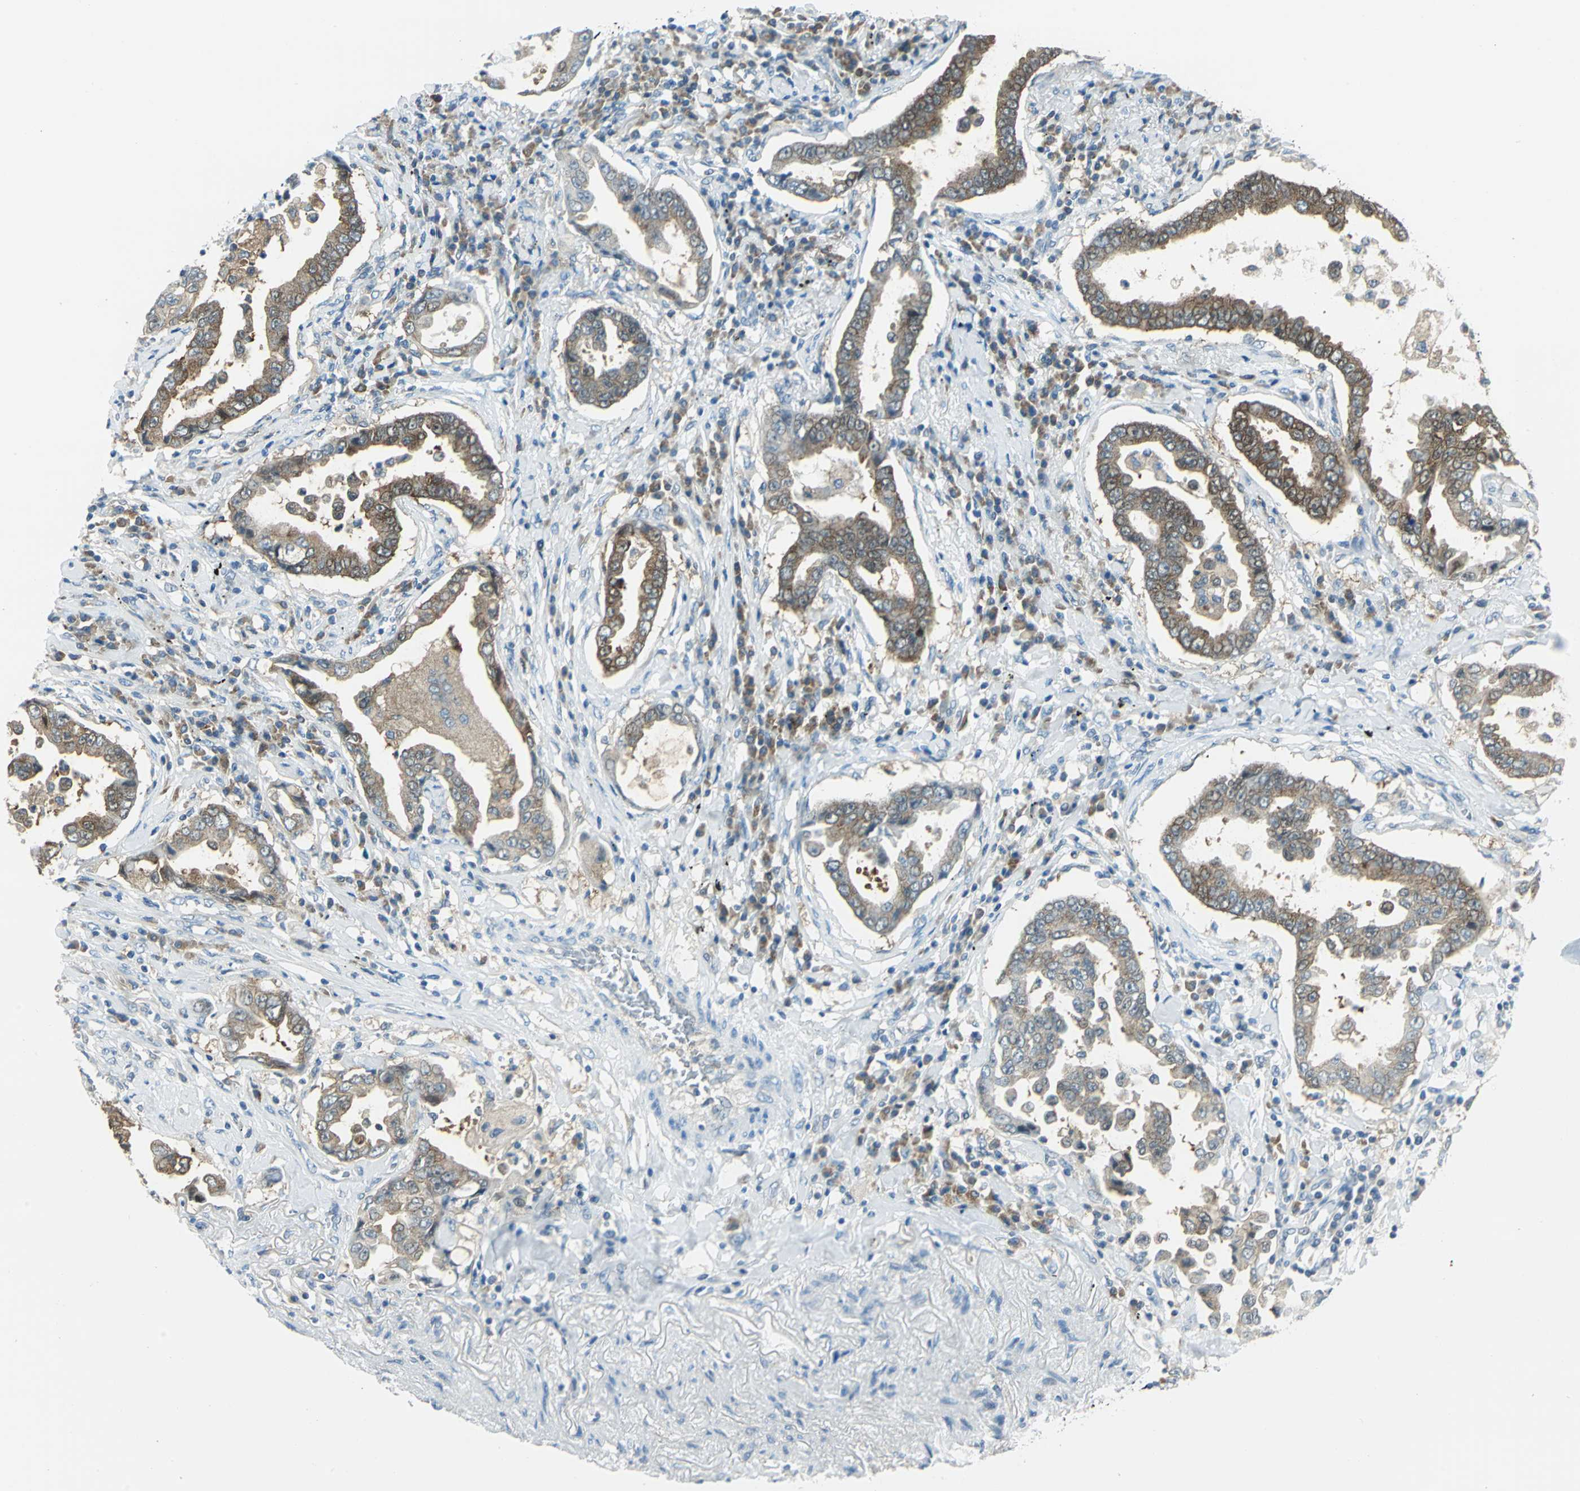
{"staining": {"intensity": "moderate", "quantity": "25%-75%", "location": "cytoplasmic/membranous"}, "tissue": "lung cancer", "cell_type": "Tumor cells", "image_type": "cancer", "snomed": [{"axis": "morphology", "description": "Normal tissue, NOS"}, {"axis": "morphology", "description": "Inflammation, NOS"}, {"axis": "morphology", "description": "Adenocarcinoma, NOS"}, {"axis": "topography", "description": "Lung"}], "caption": "Immunohistochemistry photomicrograph of neoplastic tissue: adenocarcinoma (lung) stained using immunohistochemistry exhibits medium levels of moderate protein expression localized specifically in the cytoplasmic/membranous of tumor cells, appearing as a cytoplasmic/membranous brown color.", "gene": "ALDOA", "patient": {"sex": "female", "age": 64}}